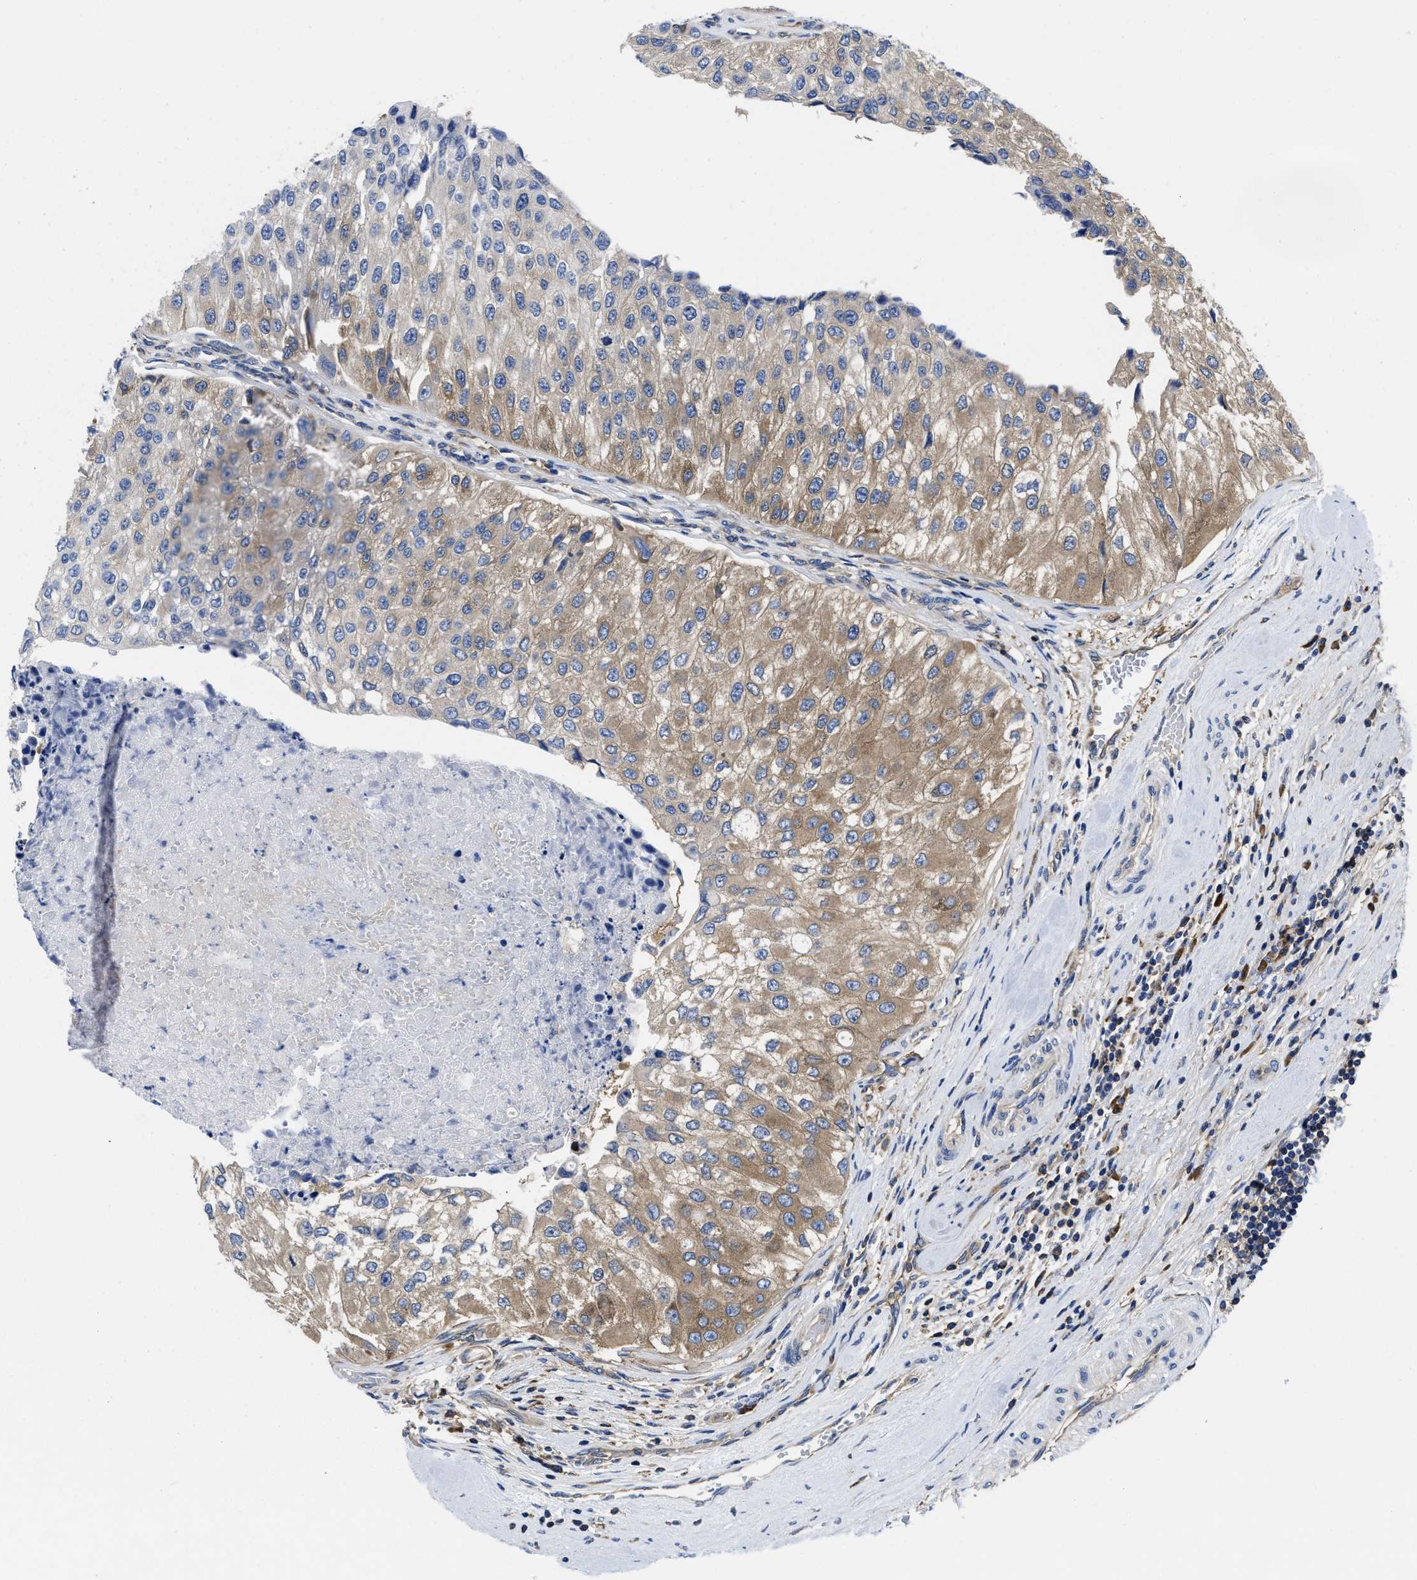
{"staining": {"intensity": "moderate", "quantity": "<25%", "location": "cytoplasmic/membranous"}, "tissue": "urothelial cancer", "cell_type": "Tumor cells", "image_type": "cancer", "snomed": [{"axis": "morphology", "description": "Urothelial carcinoma, High grade"}, {"axis": "topography", "description": "Kidney"}, {"axis": "topography", "description": "Urinary bladder"}], "caption": "Protein staining reveals moderate cytoplasmic/membranous expression in approximately <25% of tumor cells in urothelial carcinoma (high-grade).", "gene": "YARS1", "patient": {"sex": "male", "age": 77}}